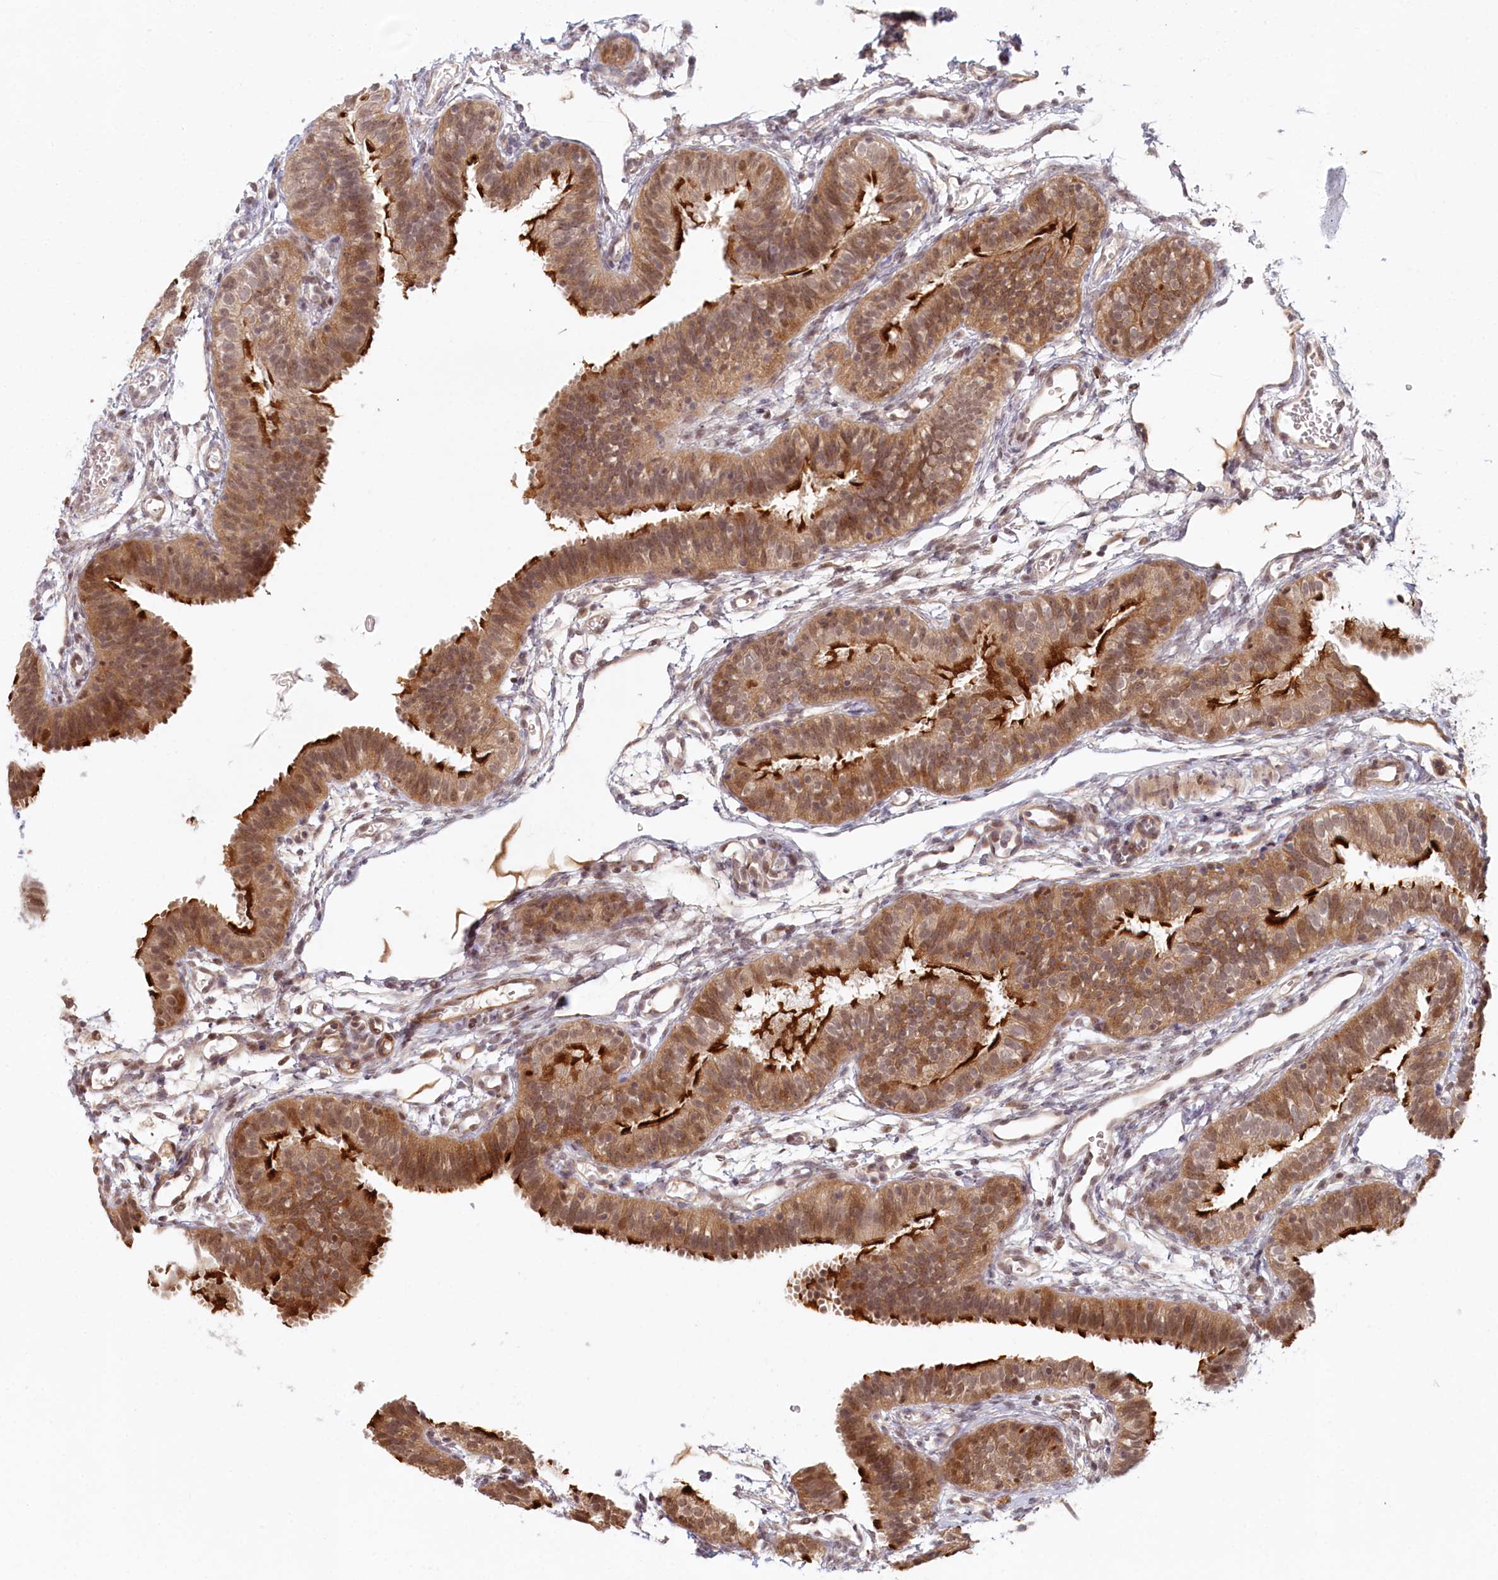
{"staining": {"intensity": "moderate", "quantity": ">75%", "location": "cytoplasmic/membranous,nuclear"}, "tissue": "fallopian tube", "cell_type": "Glandular cells", "image_type": "normal", "snomed": [{"axis": "morphology", "description": "Normal tissue, NOS"}, {"axis": "topography", "description": "Fallopian tube"}], "caption": "Immunohistochemistry (IHC) of unremarkable human fallopian tube demonstrates medium levels of moderate cytoplasmic/membranous,nuclear staining in about >75% of glandular cells. (brown staining indicates protein expression, while blue staining denotes nuclei).", "gene": "WAPL", "patient": {"sex": "female", "age": 35}}